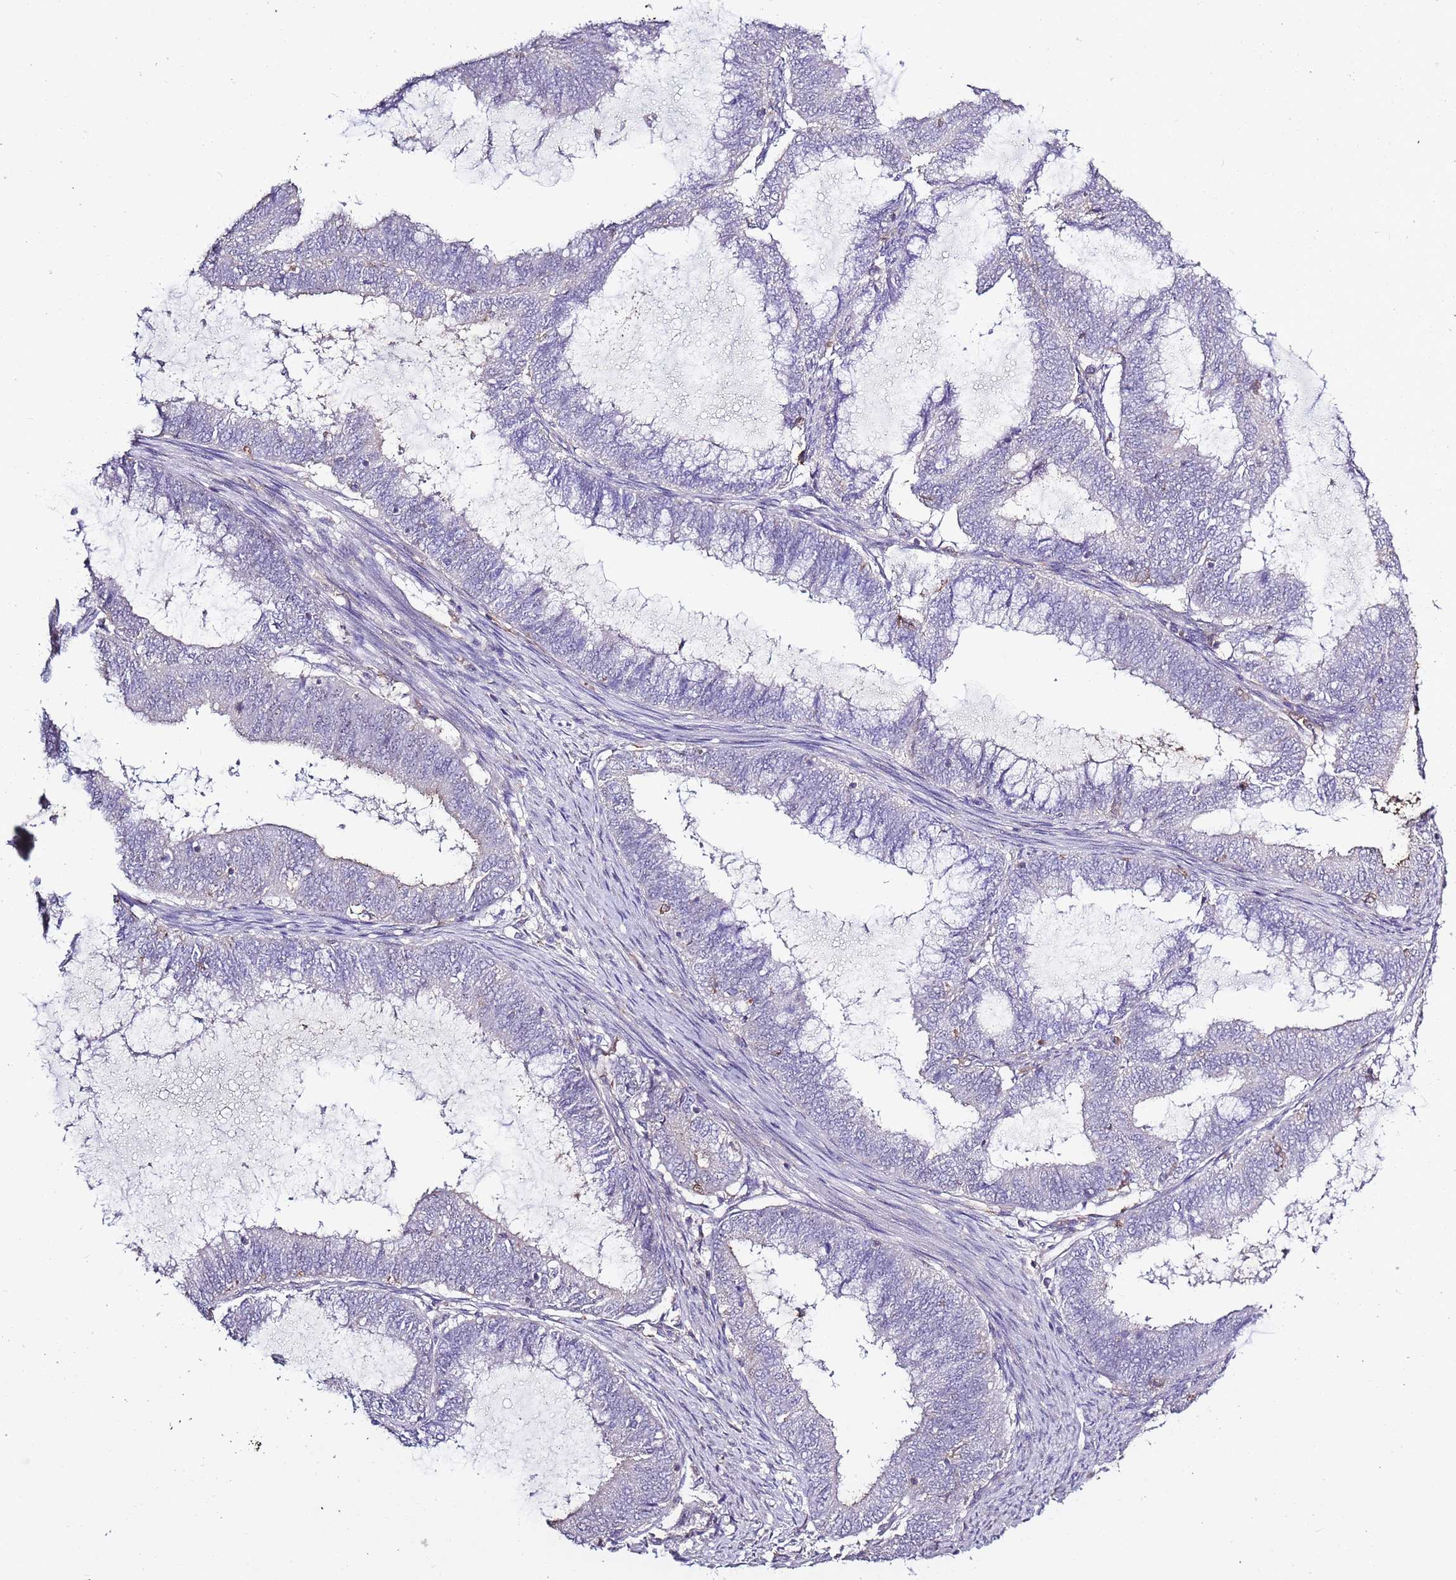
{"staining": {"intensity": "negative", "quantity": "none", "location": "none"}, "tissue": "endometrial cancer", "cell_type": "Tumor cells", "image_type": "cancer", "snomed": [{"axis": "morphology", "description": "Adenocarcinoma, NOS"}, {"axis": "topography", "description": "Endometrium"}], "caption": "Tumor cells are negative for protein expression in human endometrial cancer (adenocarcinoma). The staining was performed using DAB (3,3'-diaminobenzidine) to visualize the protein expression in brown, while the nuclei were stained in blue with hematoxylin (Magnification: 20x).", "gene": "CAPN9", "patient": {"sex": "female", "age": 51}}